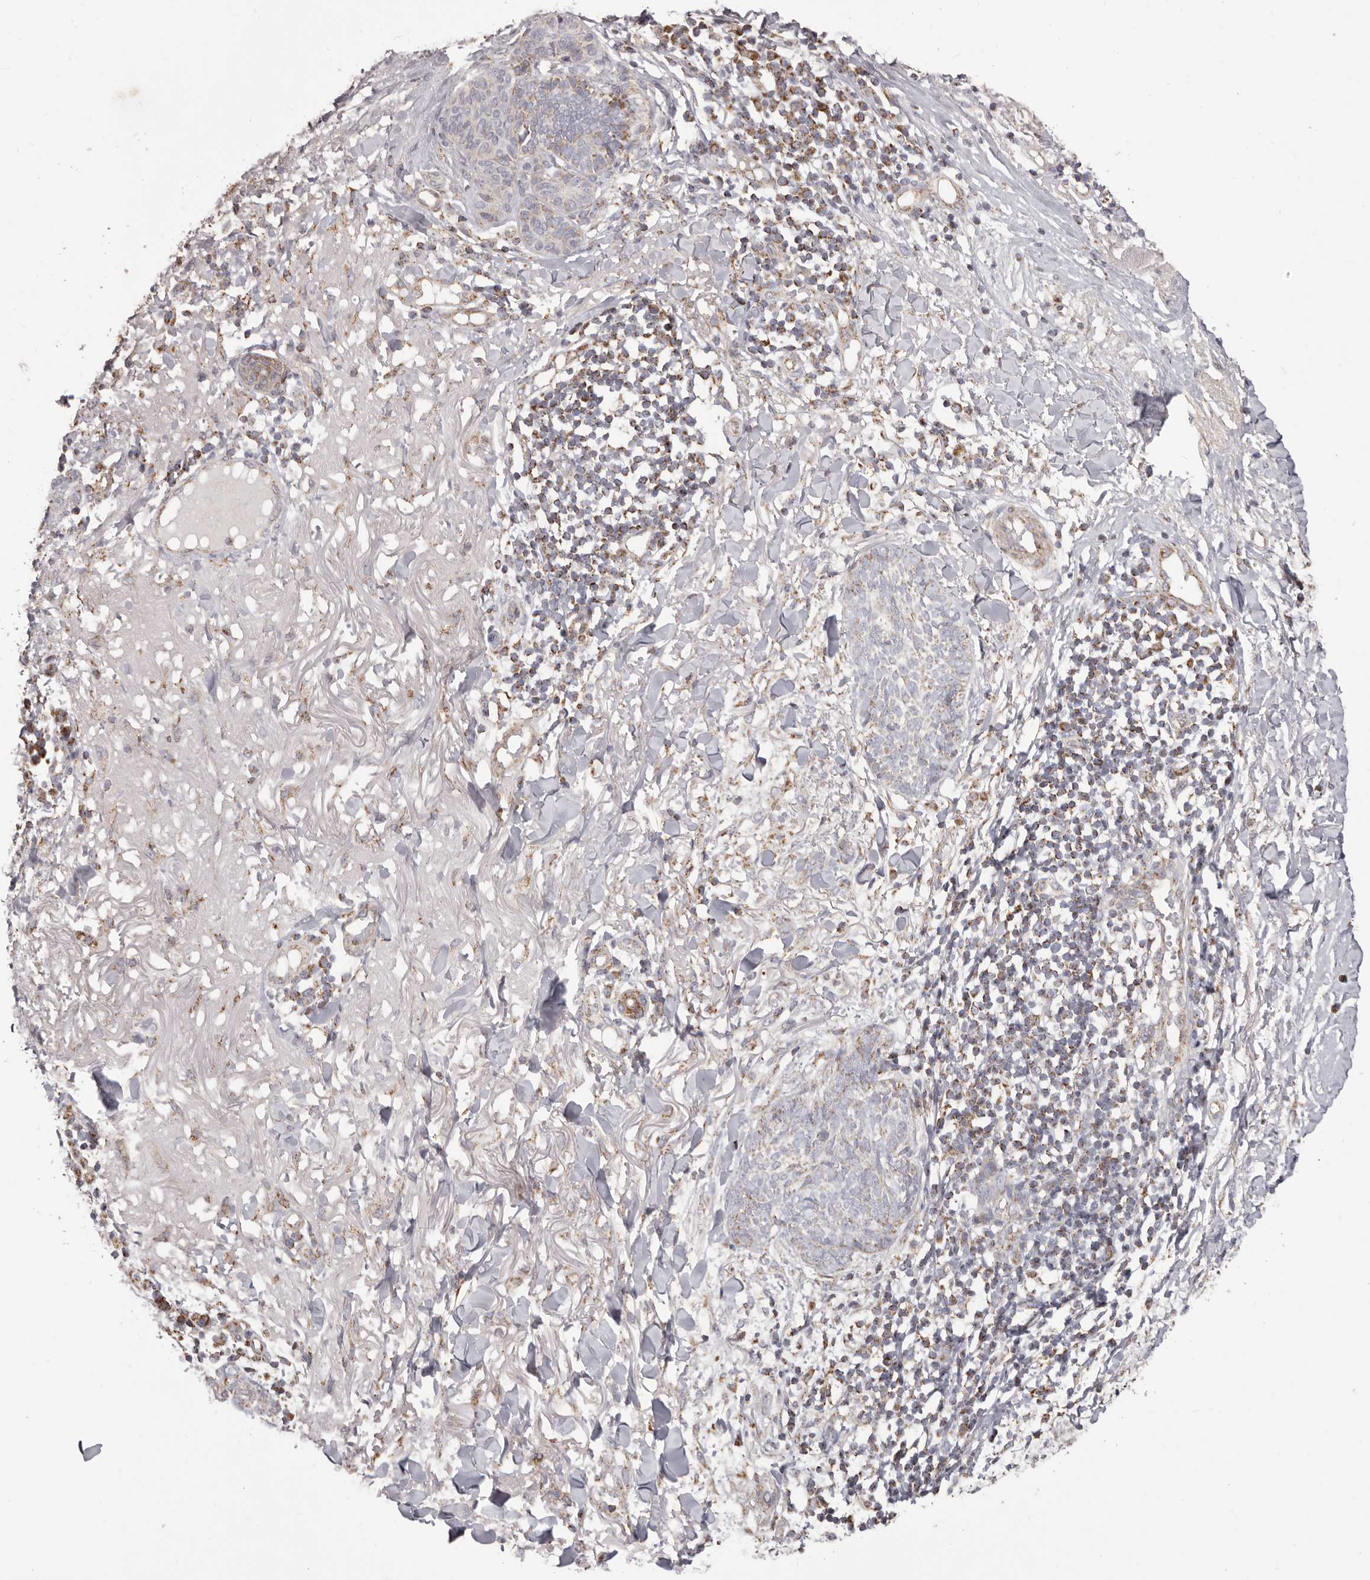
{"staining": {"intensity": "weak", "quantity": "<25%", "location": "cytoplasmic/membranous"}, "tissue": "skin cancer", "cell_type": "Tumor cells", "image_type": "cancer", "snomed": [{"axis": "morphology", "description": "Basal cell carcinoma"}, {"axis": "topography", "description": "Skin"}], "caption": "Immunohistochemistry micrograph of skin basal cell carcinoma stained for a protein (brown), which demonstrates no positivity in tumor cells. (Immunohistochemistry, brightfield microscopy, high magnification).", "gene": "CHRM2", "patient": {"sex": "male", "age": 85}}